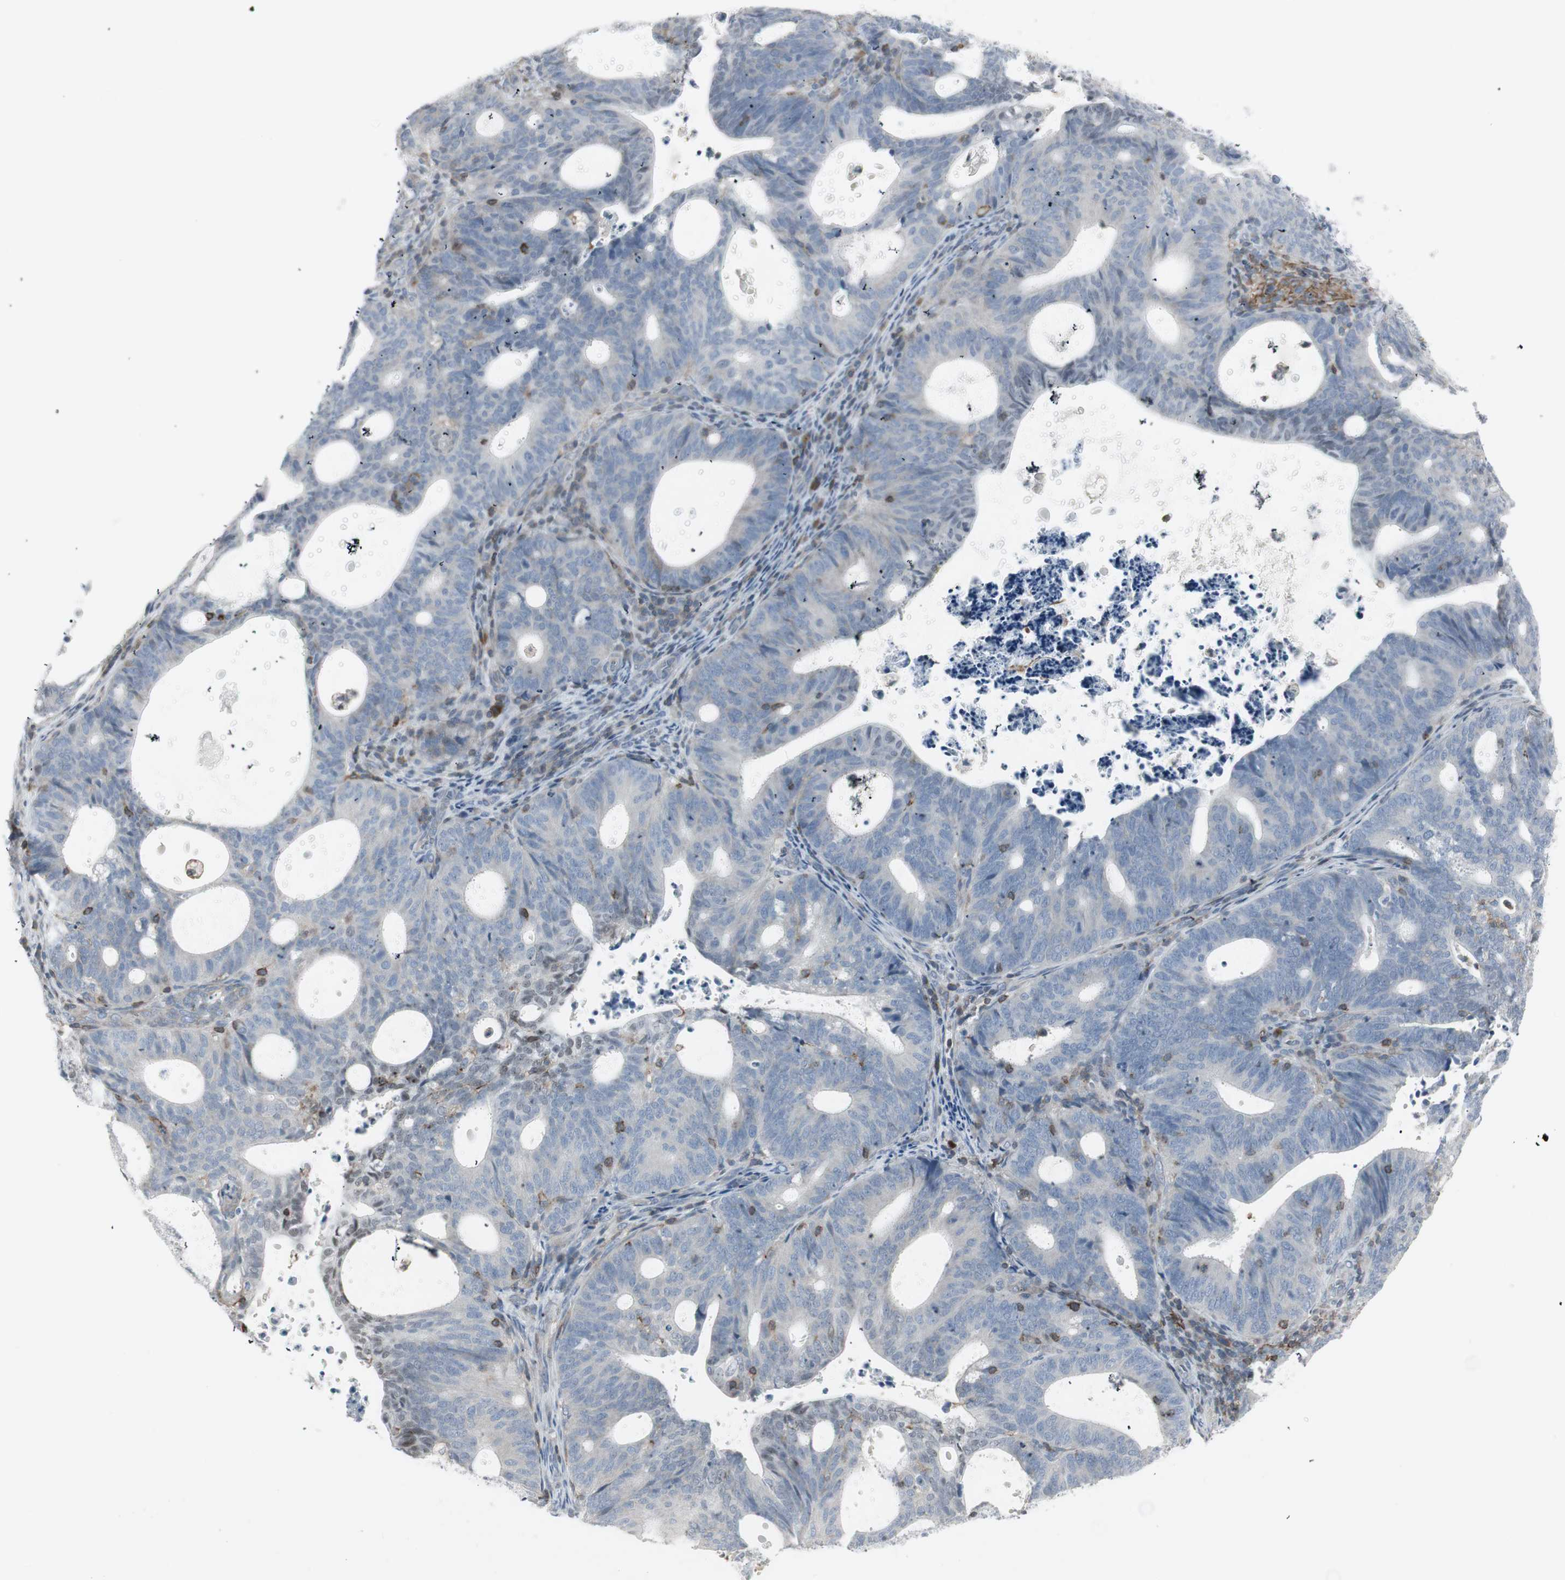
{"staining": {"intensity": "negative", "quantity": "none", "location": "none"}, "tissue": "endometrial cancer", "cell_type": "Tumor cells", "image_type": "cancer", "snomed": [{"axis": "morphology", "description": "Adenocarcinoma, NOS"}, {"axis": "topography", "description": "Uterus"}], "caption": "Immunohistochemistry (IHC) image of adenocarcinoma (endometrial) stained for a protein (brown), which displays no expression in tumor cells.", "gene": "MAP4K4", "patient": {"sex": "female", "age": 83}}